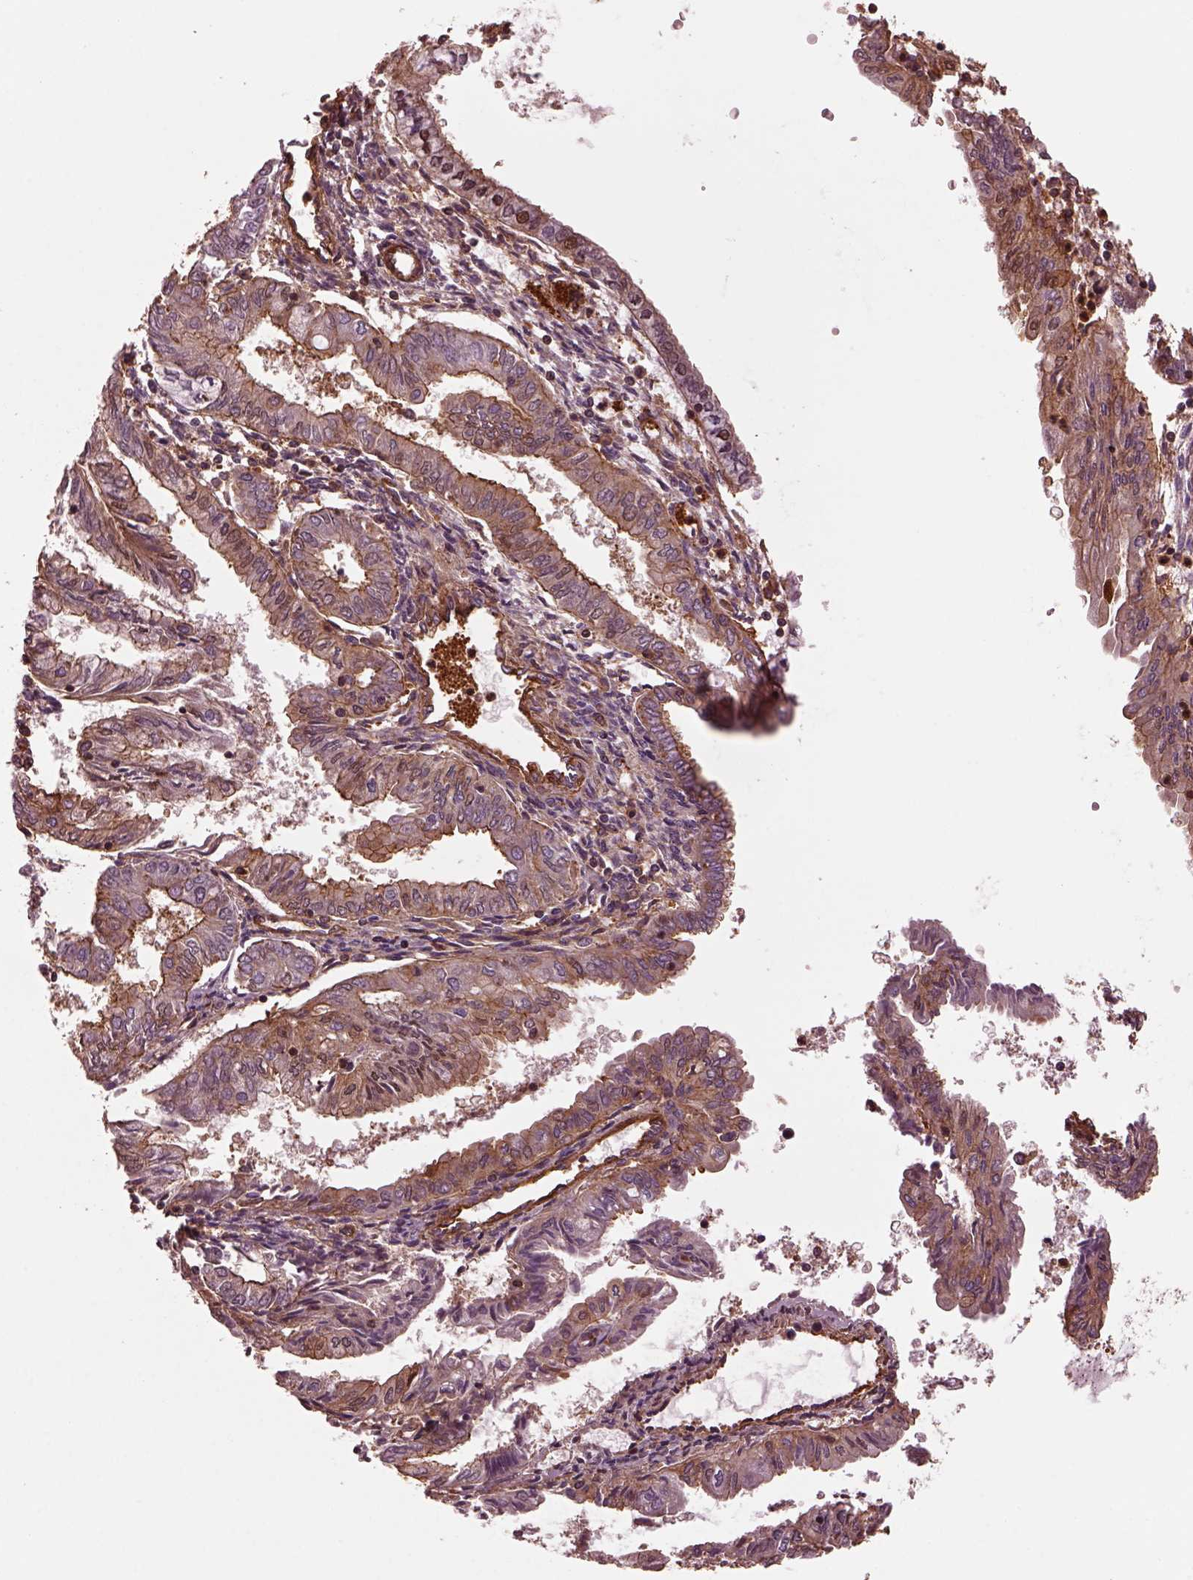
{"staining": {"intensity": "moderate", "quantity": "25%-75%", "location": "cytoplasmic/membranous"}, "tissue": "endometrial cancer", "cell_type": "Tumor cells", "image_type": "cancer", "snomed": [{"axis": "morphology", "description": "Adenocarcinoma, NOS"}, {"axis": "topography", "description": "Endometrium"}], "caption": "Immunohistochemical staining of human endometrial cancer (adenocarcinoma) displays medium levels of moderate cytoplasmic/membranous expression in about 25%-75% of tumor cells. (brown staining indicates protein expression, while blue staining denotes nuclei).", "gene": "MYL6", "patient": {"sex": "female", "age": 68}}